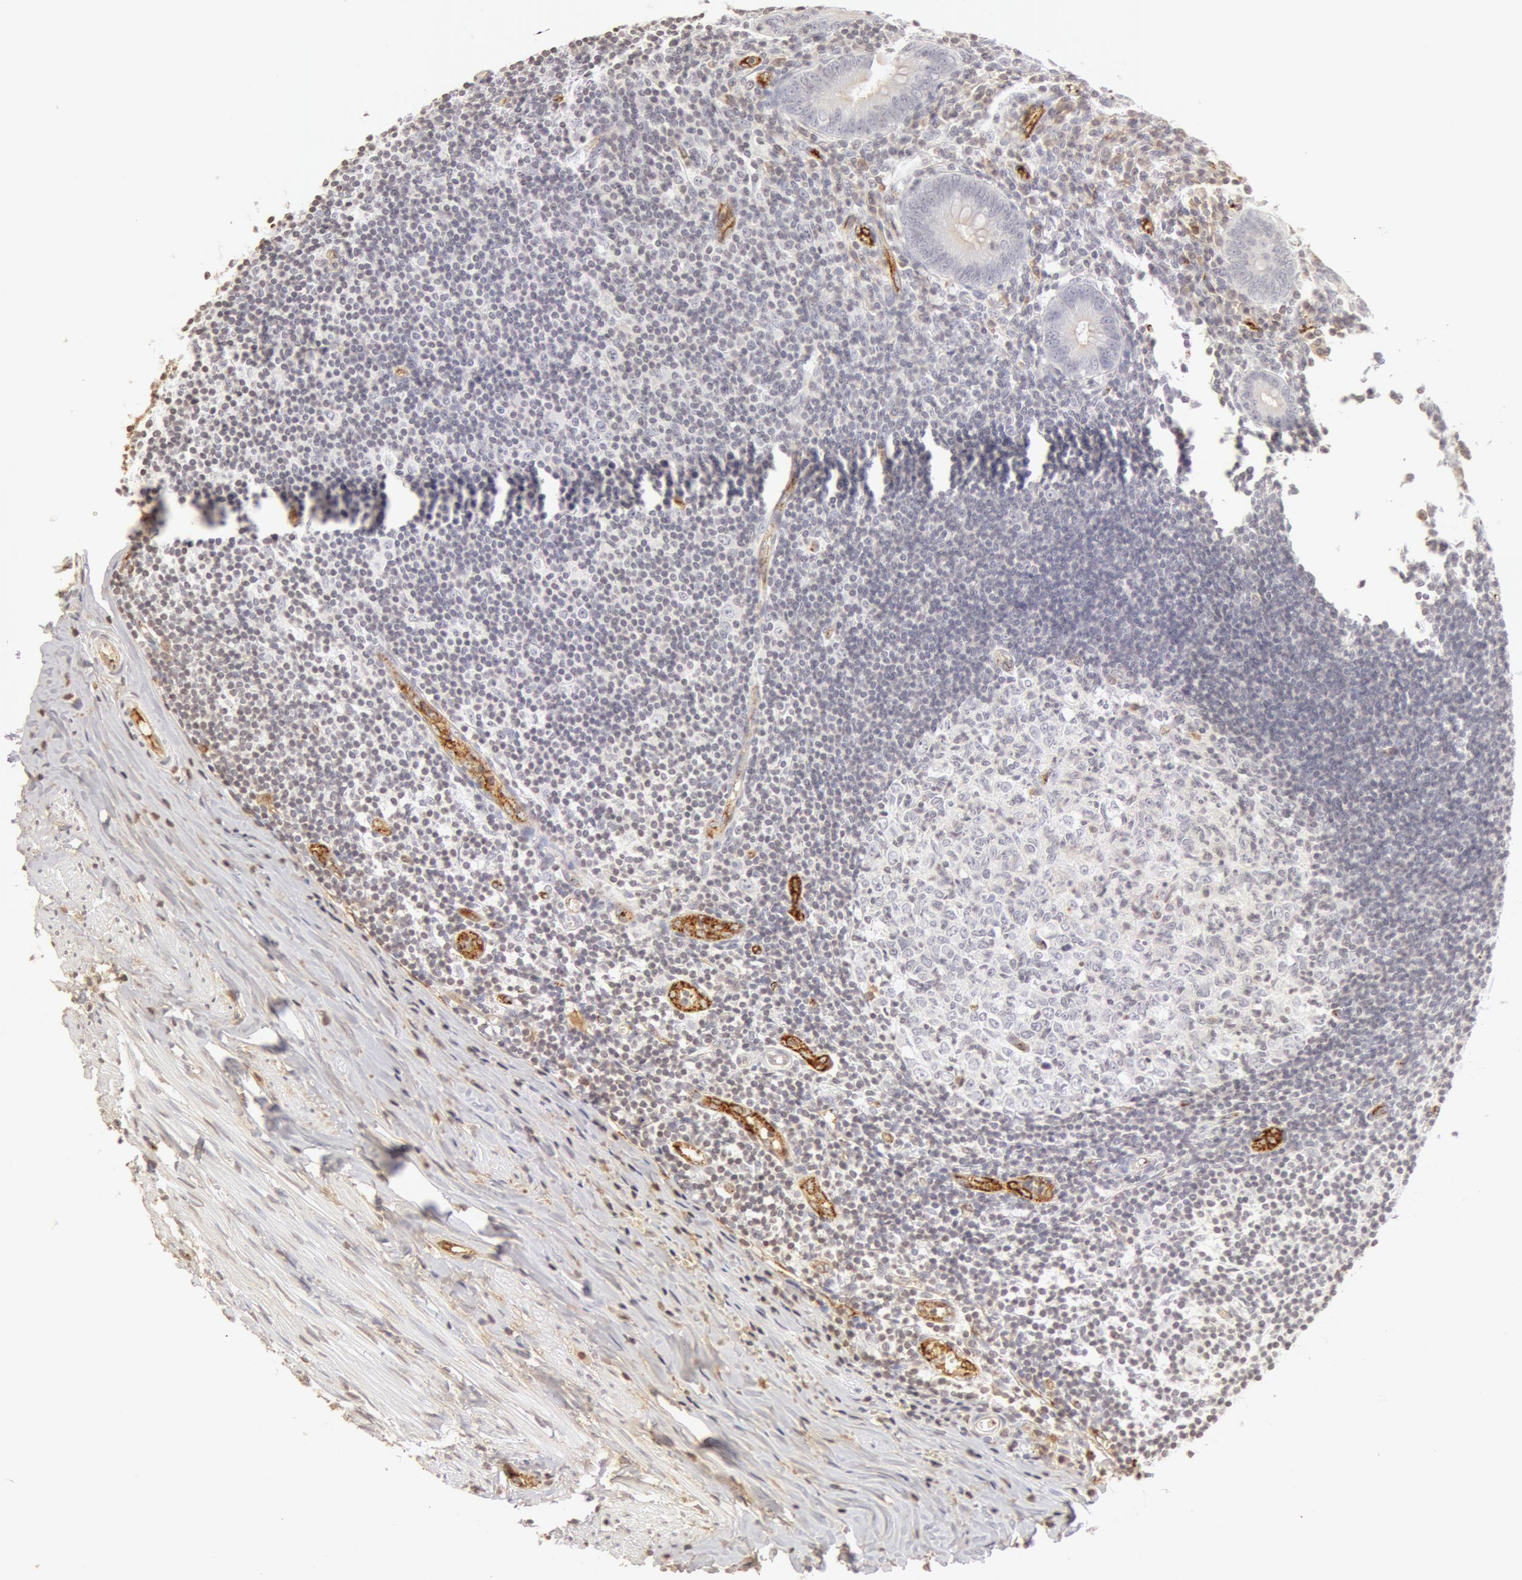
{"staining": {"intensity": "negative", "quantity": "none", "location": "none"}, "tissue": "appendix", "cell_type": "Glandular cells", "image_type": "normal", "snomed": [{"axis": "morphology", "description": "Normal tissue, NOS"}, {"axis": "topography", "description": "Appendix"}], "caption": "The immunohistochemistry photomicrograph has no significant staining in glandular cells of appendix. (DAB (3,3'-diaminobenzidine) IHC, high magnification).", "gene": "VWF", "patient": {"sex": "female", "age": 19}}